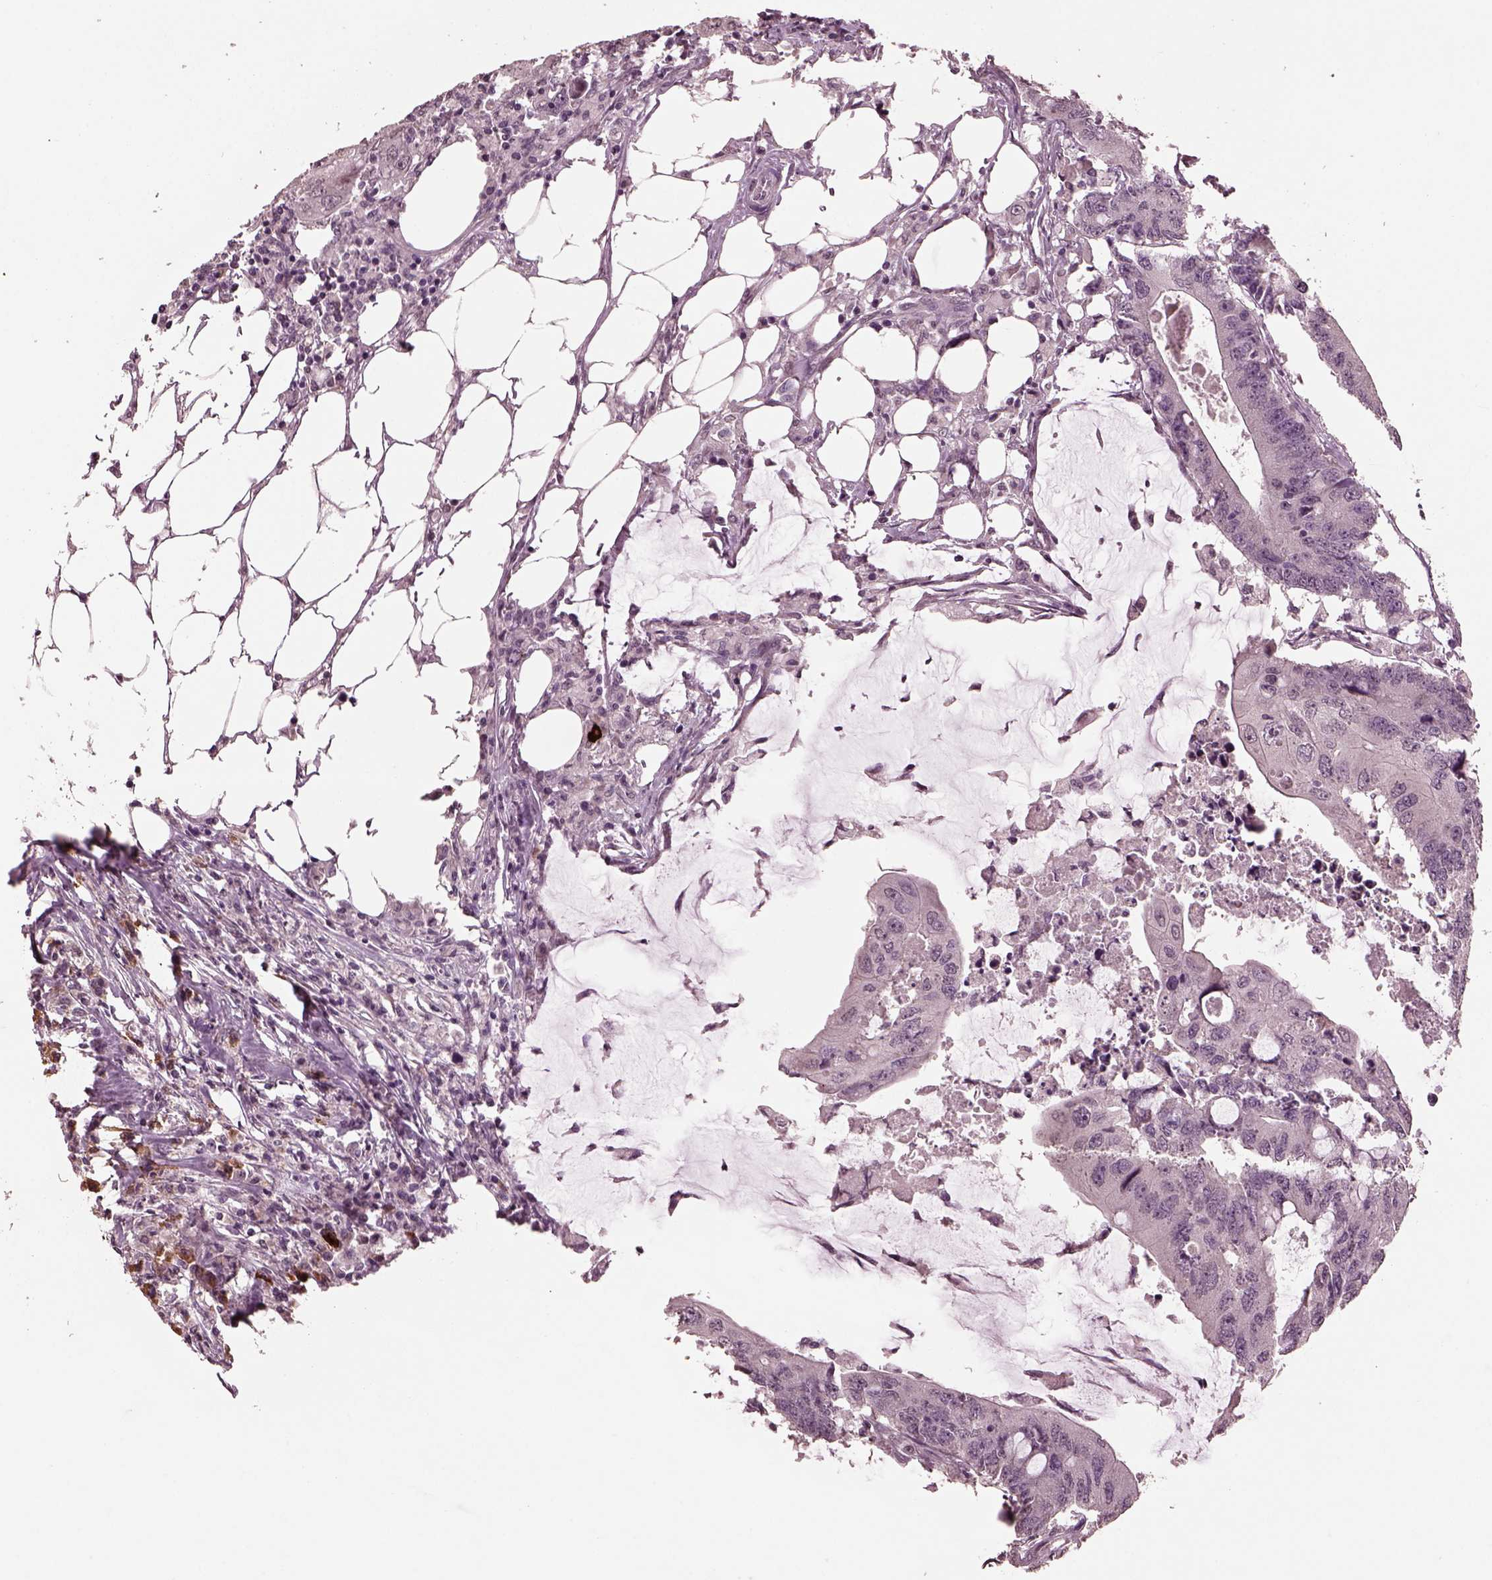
{"staining": {"intensity": "negative", "quantity": "none", "location": "none"}, "tissue": "colorectal cancer", "cell_type": "Tumor cells", "image_type": "cancer", "snomed": [{"axis": "morphology", "description": "Adenocarcinoma, NOS"}, {"axis": "topography", "description": "Colon"}], "caption": "DAB (3,3'-diaminobenzidine) immunohistochemical staining of human colorectal adenocarcinoma exhibits no significant positivity in tumor cells.", "gene": "IL18RAP", "patient": {"sex": "male", "age": 71}}